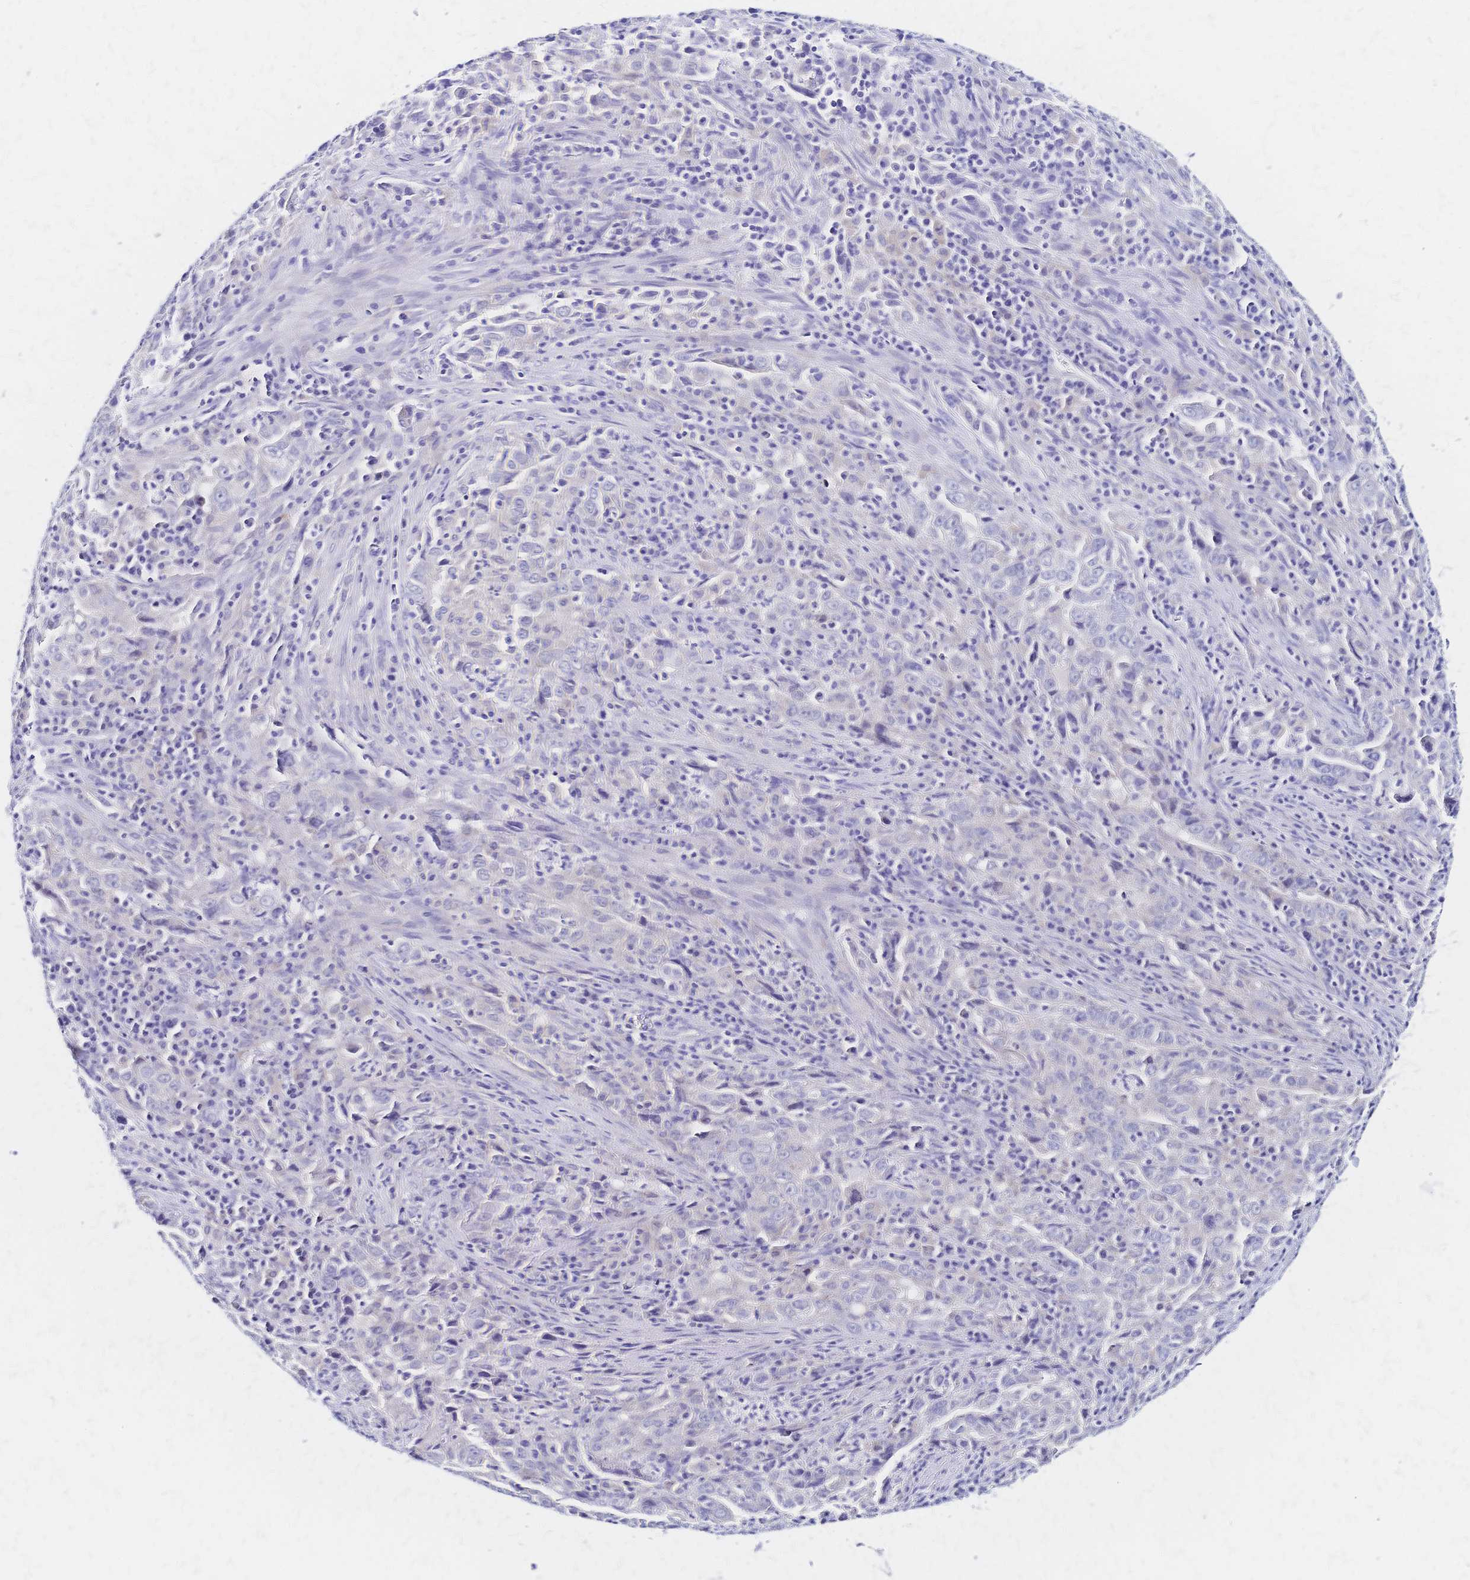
{"staining": {"intensity": "negative", "quantity": "none", "location": "none"}, "tissue": "lung cancer", "cell_type": "Tumor cells", "image_type": "cancer", "snomed": [{"axis": "morphology", "description": "Adenocarcinoma, NOS"}, {"axis": "topography", "description": "Lung"}], "caption": "Lung cancer (adenocarcinoma) was stained to show a protein in brown. There is no significant positivity in tumor cells.", "gene": "SLC5A1", "patient": {"sex": "male", "age": 67}}